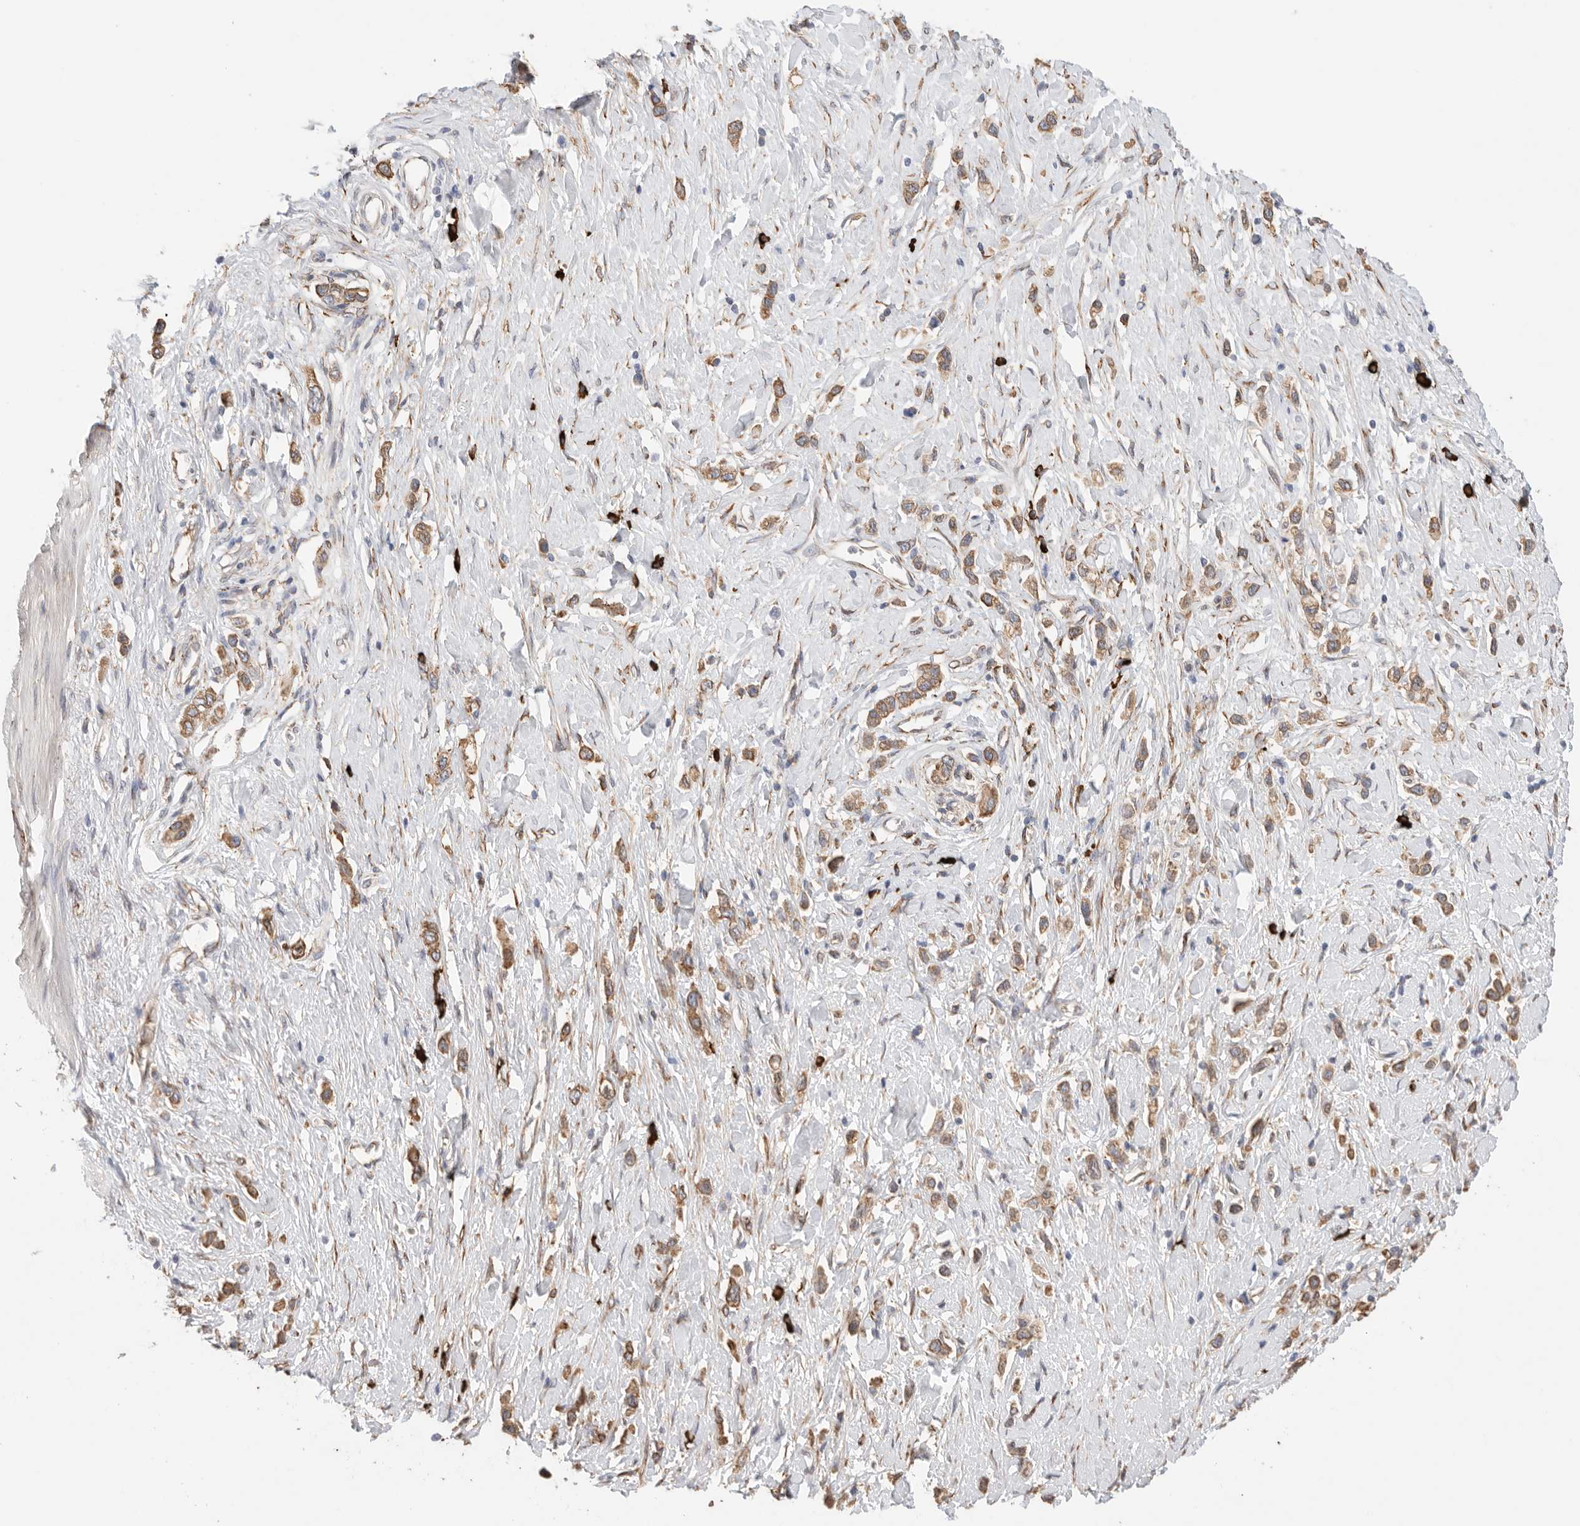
{"staining": {"intensity": "moderate", "quantity": ">75%", "location": "cytoplasmic/membranous"}, "tissue": "stomach cancer", "cell_type": "Tumor cells", "image_type": "cancer", "snomed": [{"axis": "morphology", "description": "Adenocarcinoma, NOS"}, {"axis": "topography", "description": "Stomach"}], "caption": "This is an image of immunohistochemistry (IHC) staining of adenocarcinoma (stomach), which shows moderate positivity in the cytoplasmic/membranous of tumor cells.", "gene": "BLOC1S5", "patient": {"sex": "female", "age": 65}}